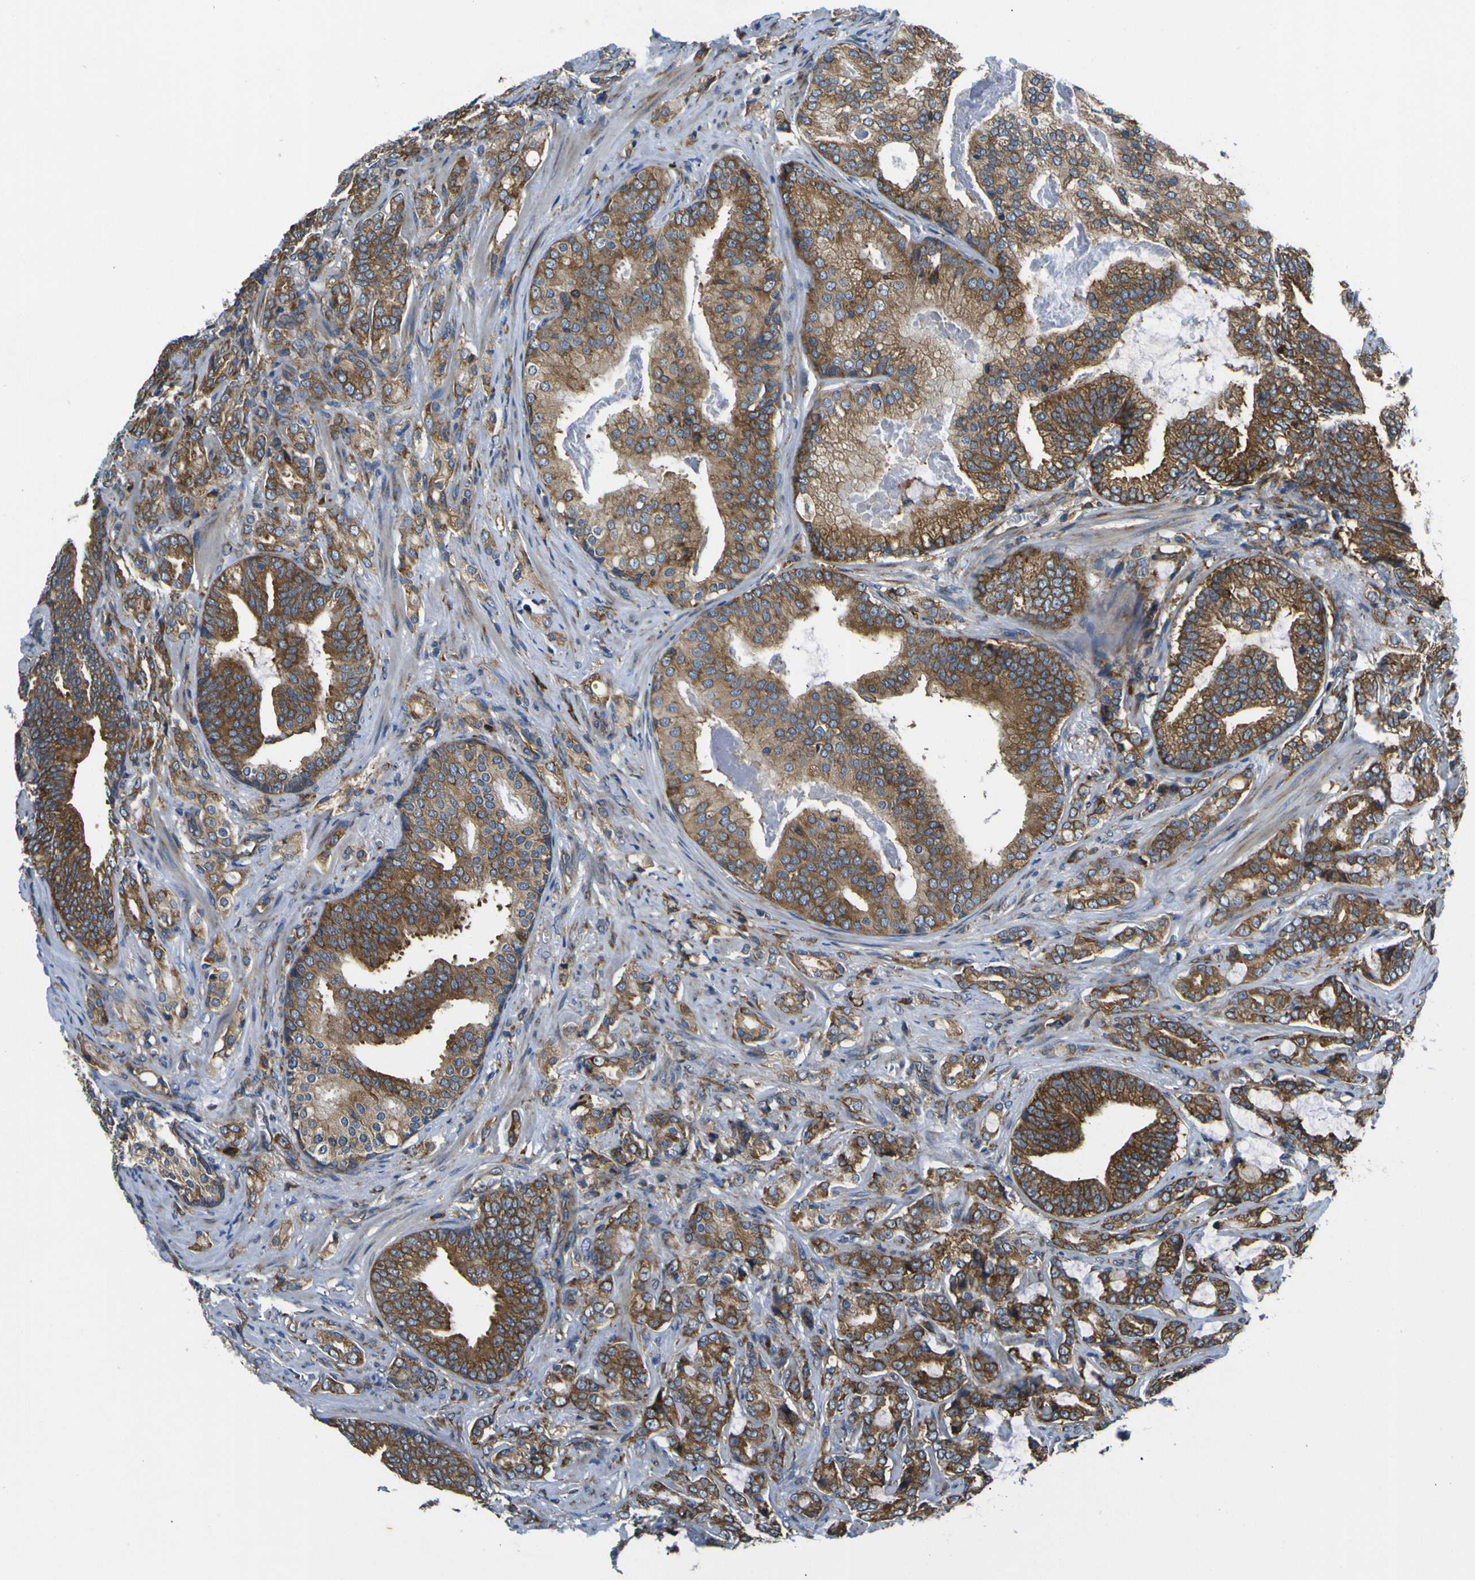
{"staining": {"intensity": "moderate", "quantity": ">75%", "location": "cytoplasmic/membranous"}, "tissue": "prostate cancer", "cell_type": "Tumor cells", "image_type": "cancer", "snomed": [{"axis": "morphology", "description": "Adenocarcinoma, Low grade"}, {"axis": "topography", "description": "Prostate"}], "caption": "Tumor cells demonstrate medium levels of moderate cytoplasmic/membranous staining in approximately >75% of cells in prostate cancer.", "gene": "RPSA", "patient": {"sex": "male", "age": 58}}